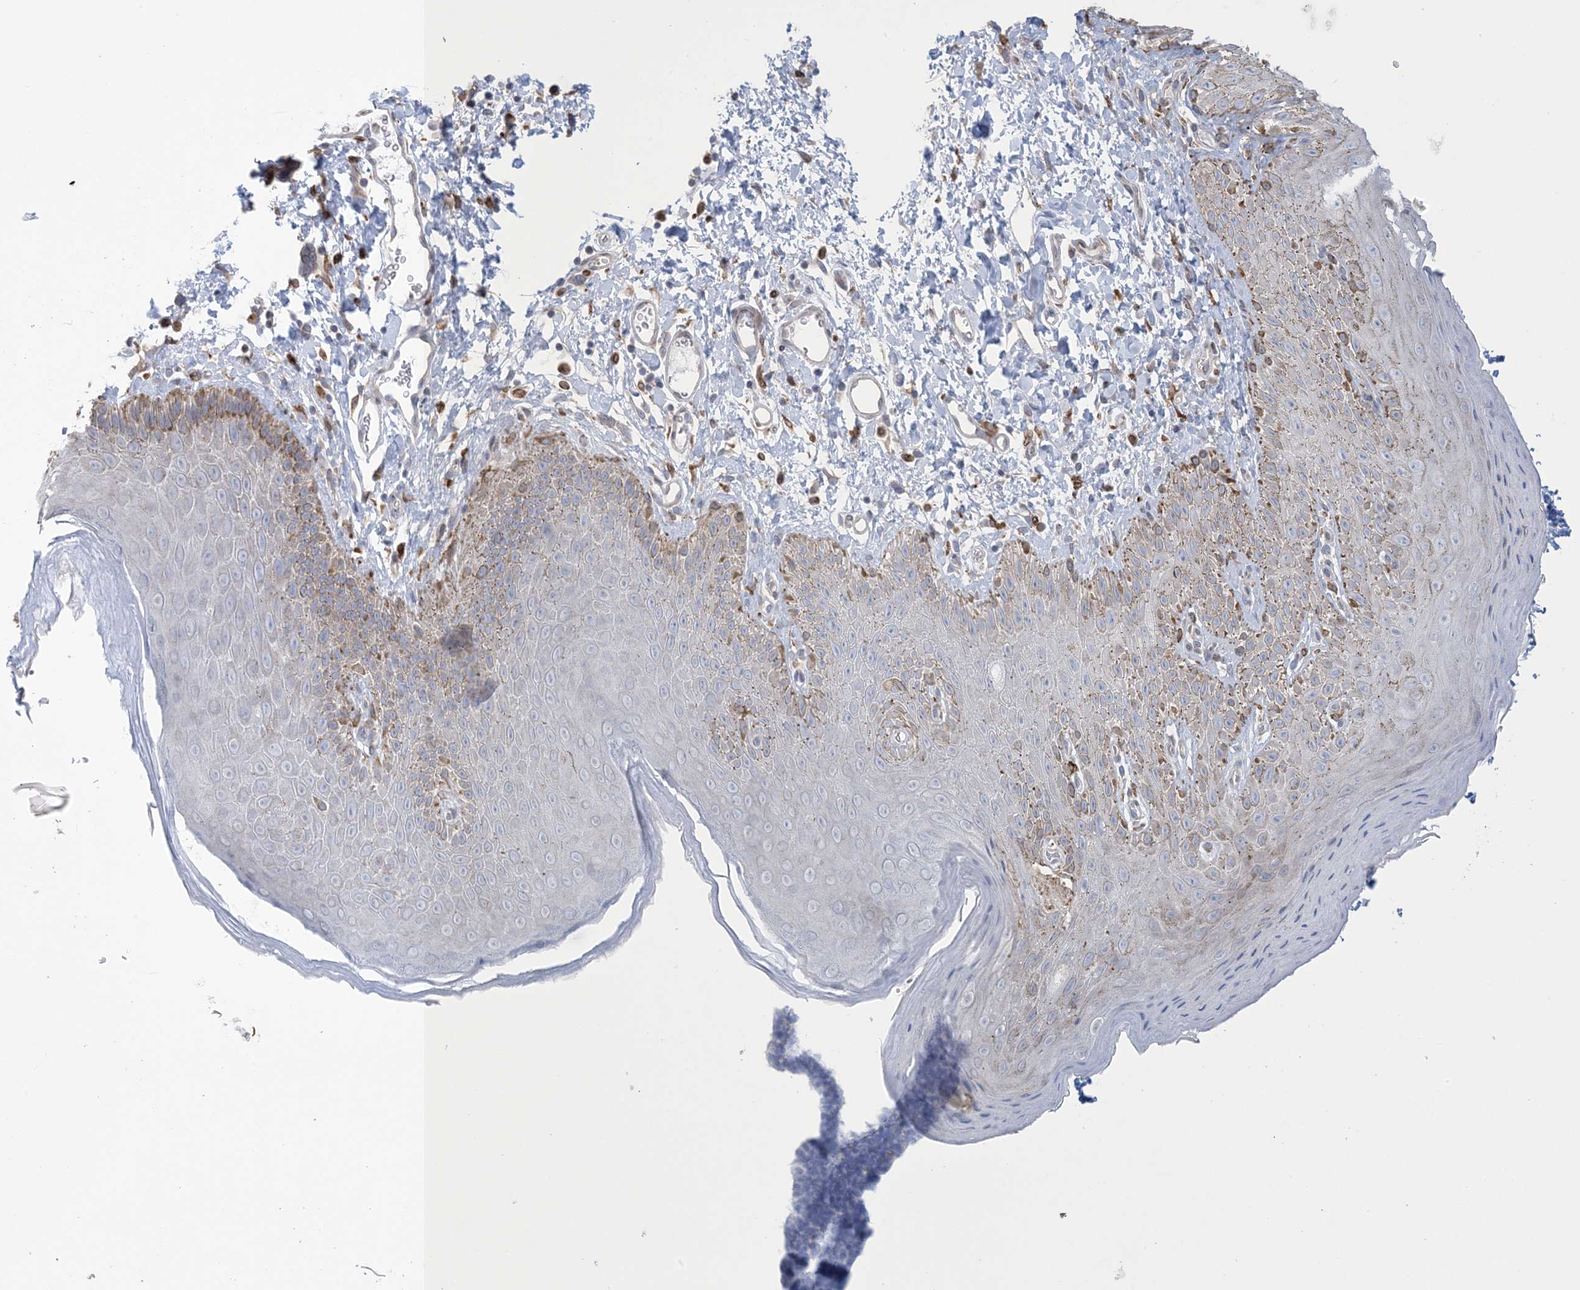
{"staining": {"intensity": "moderate", "quantity": "<25%", "location": "cytoplasmic/membranous"}, "tissue": "skin", "cell_type": "Epidermal cells", "image_type": "normal", "snomed": [{"axis": "morphology", "description": "Normal tissue, NOS"}, {"axis": "topography", "description": "Anal"}], "caption": "Brown immunohistochemical staining in unremarkable skin demonstrates moderate cytoplasmic/membranous positivity in approximately <25% of epidermal cells.", "gene": "SHANK1", "patient": {"sex": "male", "age": 44}}